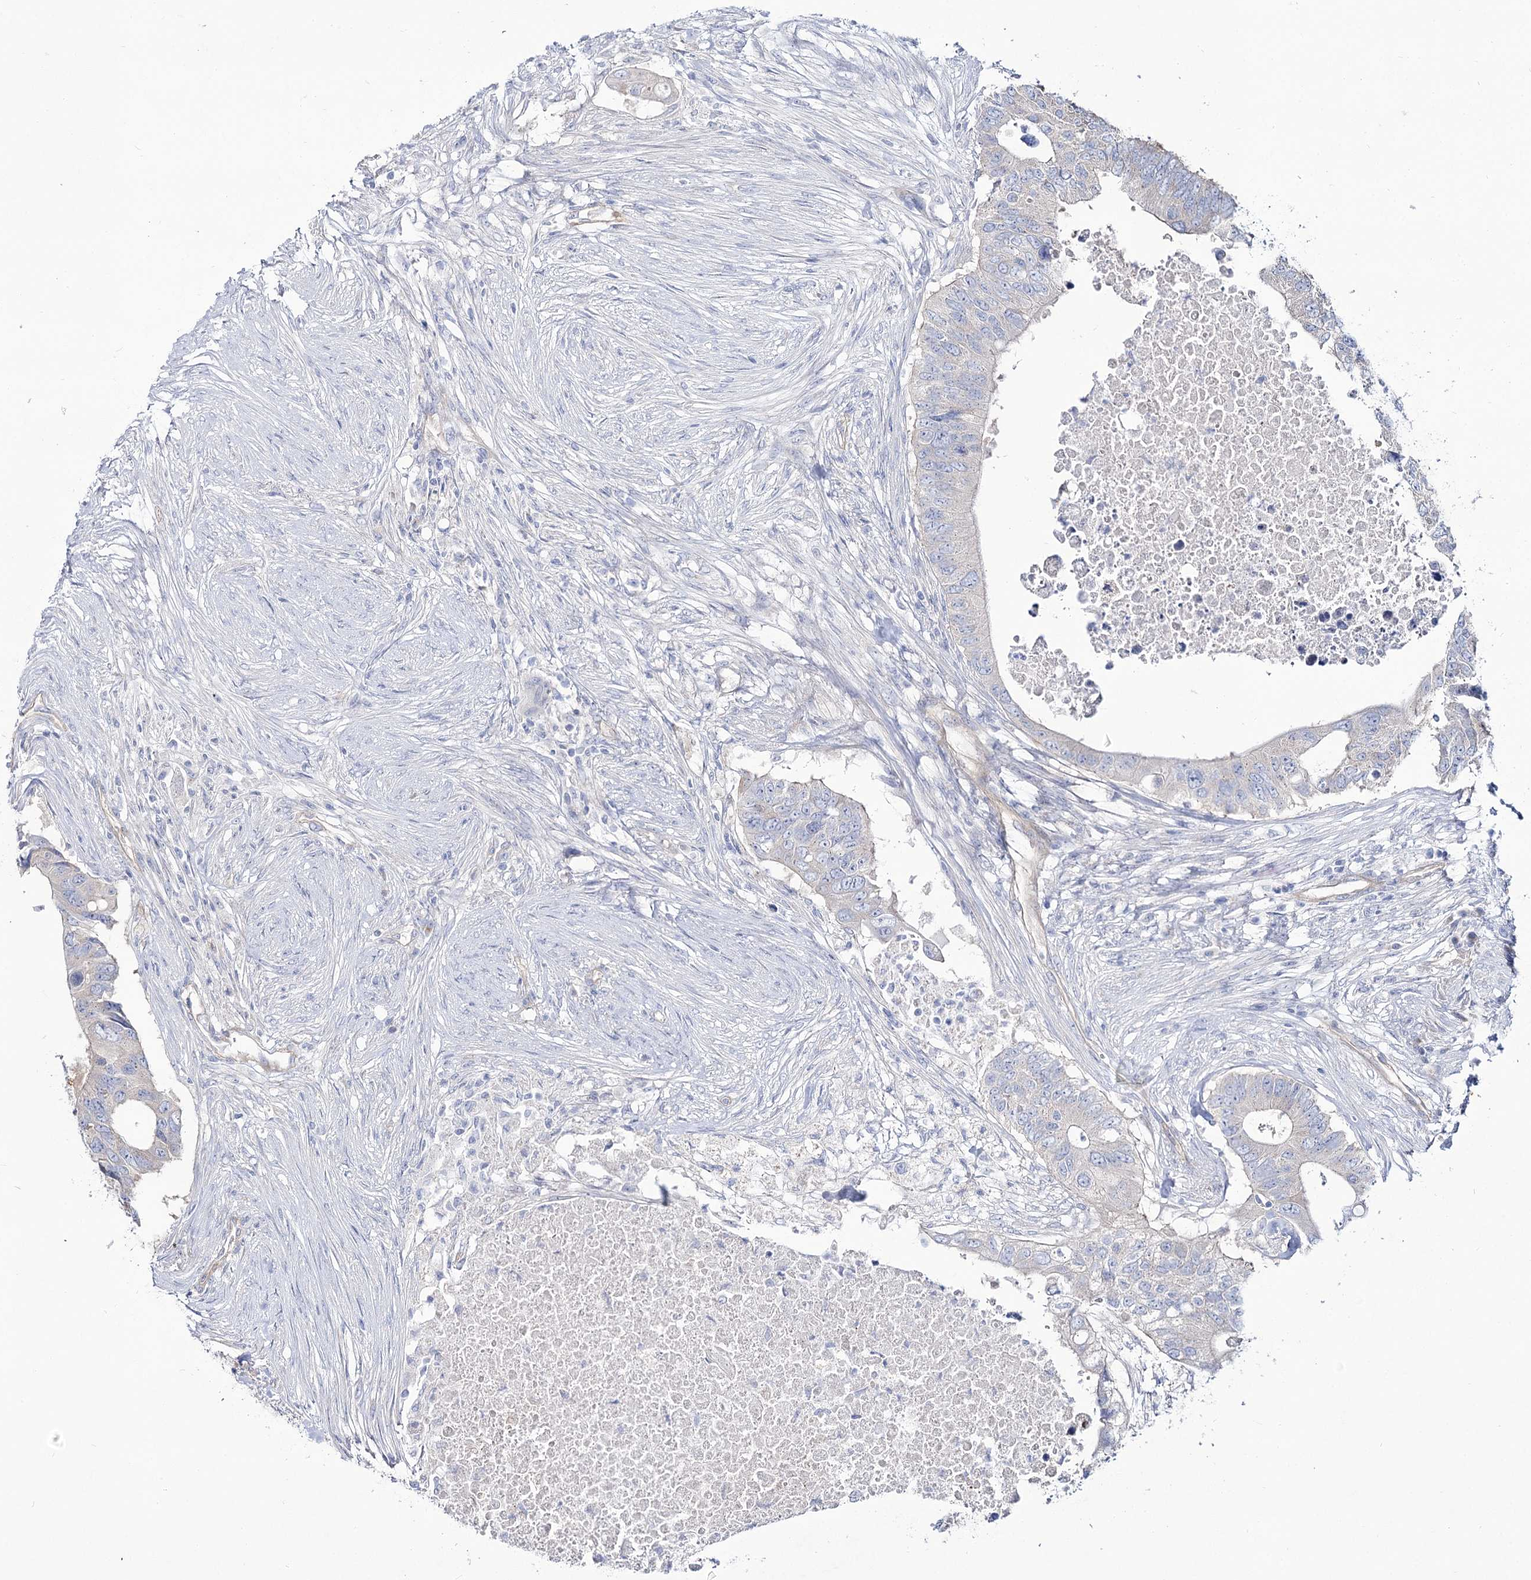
{"staining": {"intensity": "negative", "quantity": "none", "location": "none"}, "tissue": "colorectal cancer", "cell_type": "Tumor cells", "image_type": "cancer", "snomed": [{"axis": "morphology", "description": "Adenocarcinoma, NOS"}, {"axis": "topography", "description": "Colon"}], "caption": "Immunohistochemistry photomicrograph of neoplastic tissue: human colorectal cancer (adenocarcinoma) stained with DAB reveals no significant protein staining in tumor cells.", "gene": "SUOX", "patient": {"sex": "male", "age": 71}}